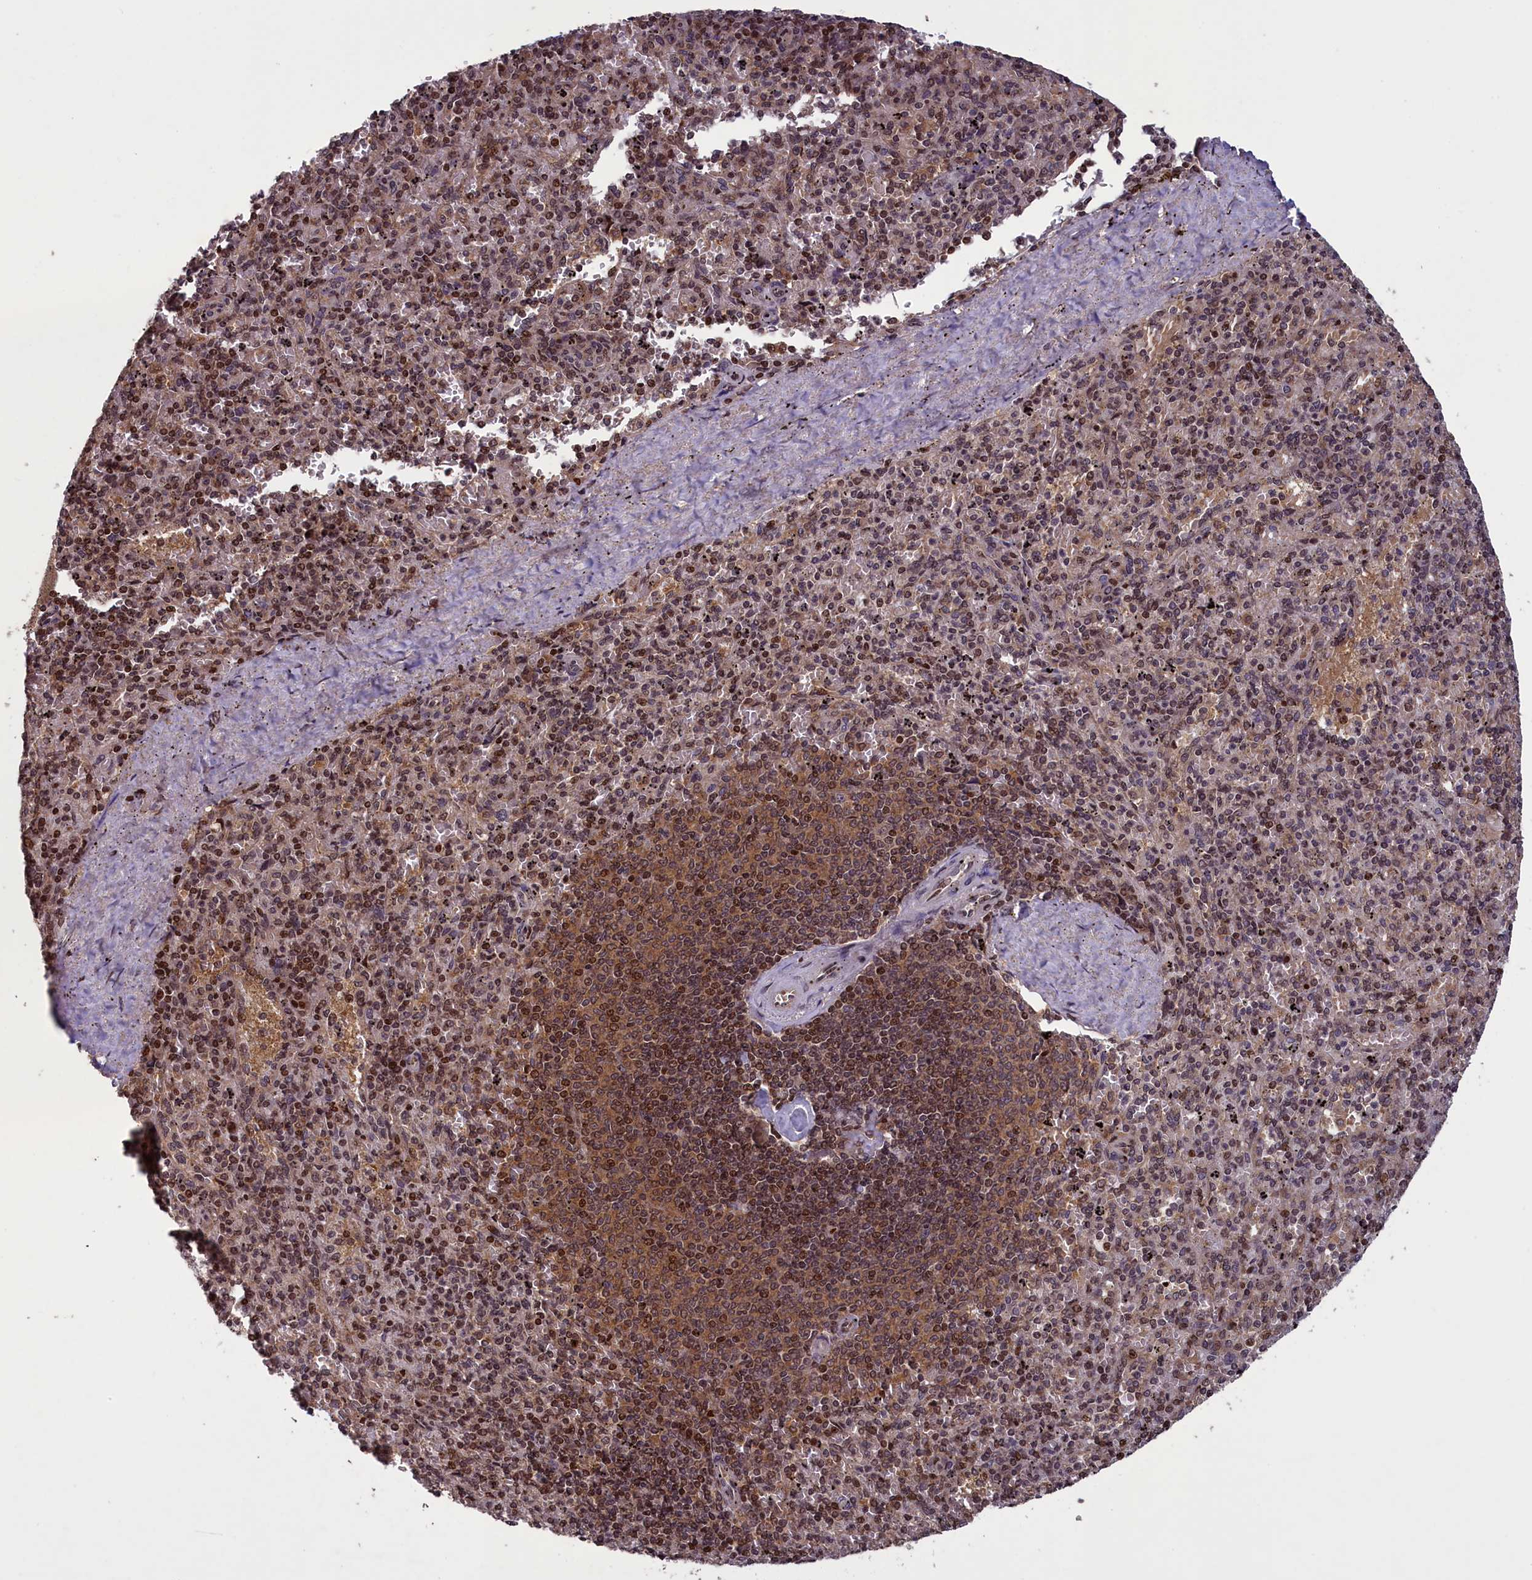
{"staining": {"intensity": "moderate", "quantity": "25%-75%", "location": "nuclear"}, "tissue": "spleen", "cell_type": "Cells in red pulp", "image_type": "normal", "snomed": [{"axis": "morphology", "description": "Normal tissue, NOS"}, {"axis": "topography", "description": "Spleen"}], "caption": "This image displays IHC staining of benign human spleen, with medium moderate nuclear positivity in approximately 25%-75% of cells in red pulp.", "gene": "NUBP1", "patient": {"sex": "male", "age": 82}}